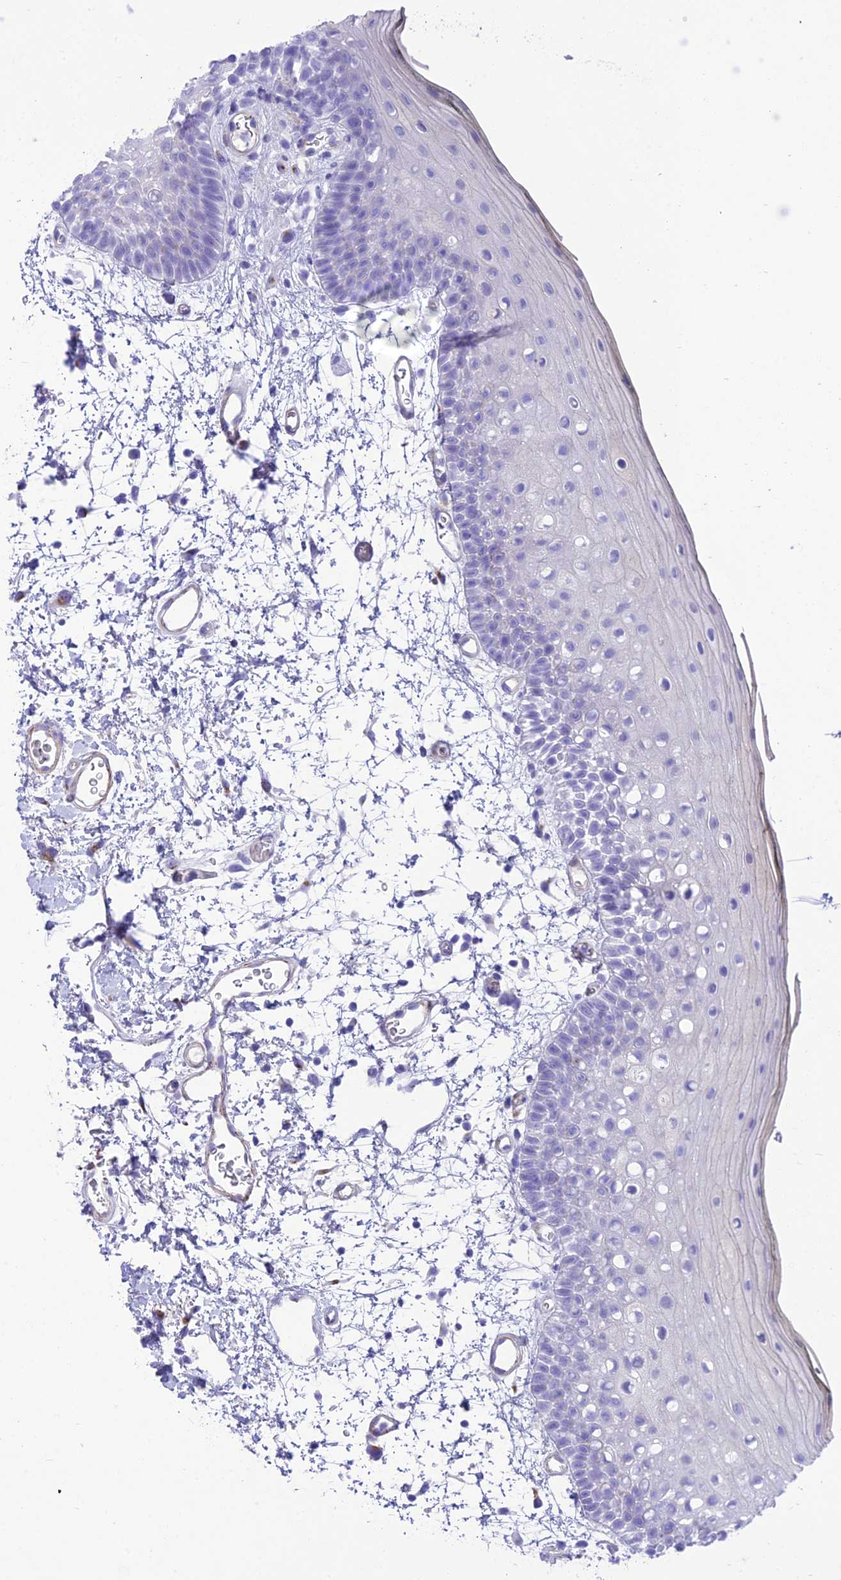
{"staining": {"intensity": "negative", "quantity": "none", "location": "none"}, "tissue": "oral mucosa", "cell_type": "Squamous epithelial cells", "image_type": "normal", "snomed": [{"axis": "morphology", "description": "Normal tissue, NOS"}, {"axis": "topography", "description": "Oral tissue"}, {"axis": "topography", "description": "Tounge, NOS"}], "caption": "This is an immunohistochemistry image of unremarkable oral mucosa. There is no positivity in squamous epithelial cells.", "gene": "GFRA1", "patient": {"sex": "female", "age": 81}}